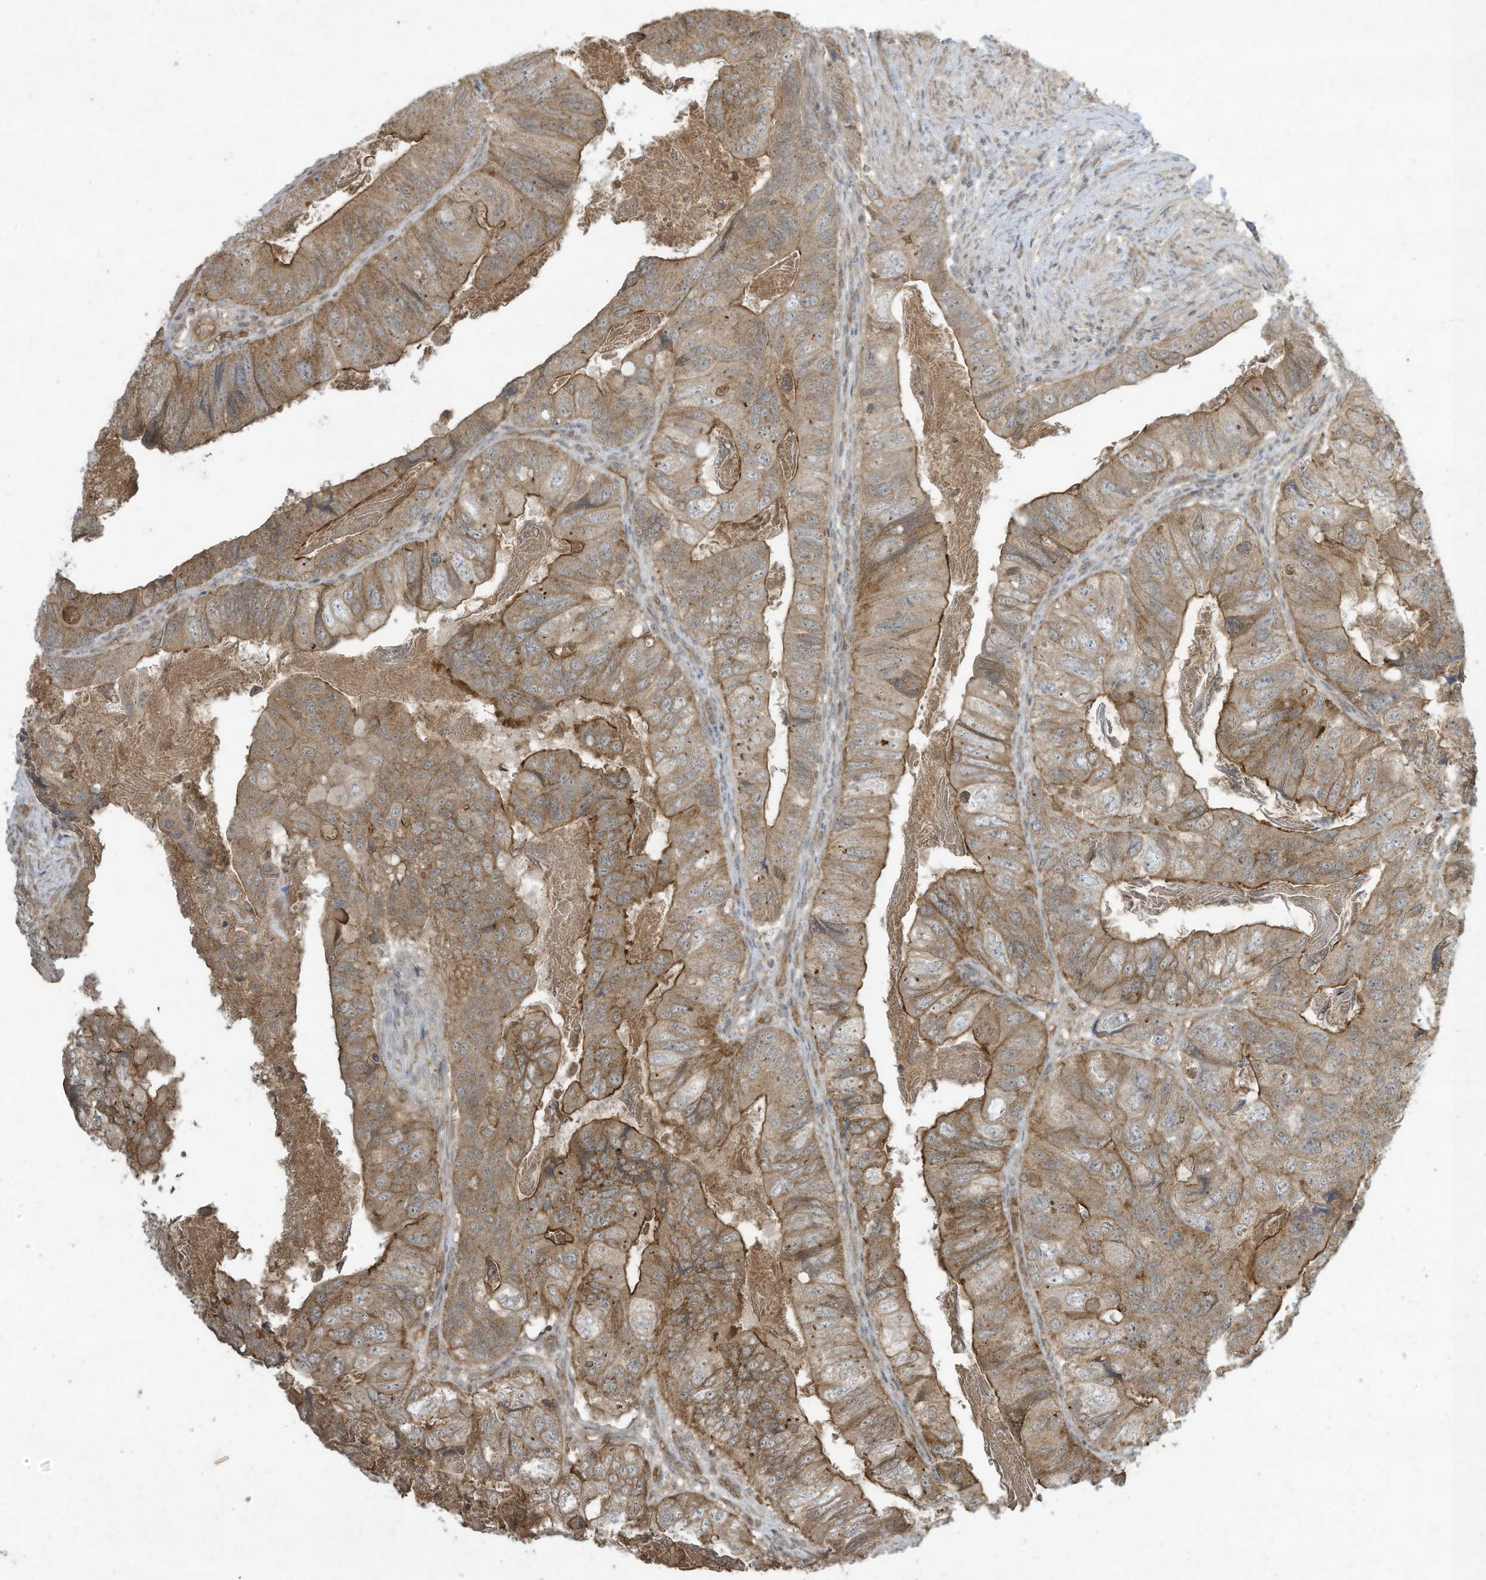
{"staining": {"intensity": "moderate", "quantity": ">75%", "location": "cytoplasmic/membranous"}, "tissue": "colorectal cancer", "cell_type": "Tumor cells", "image_type": "cancer", "snomed": [{"axis": "morphology", "description": "Adenocarcinoma, NOS"}, {"axis": "topography", "description": "Rectum"}], "caption": "About >75% of tumor cells in adenocarcinoma (colorectal) show moderate cytoplasmic/membranous protein positivity as visualized by brown immunohistochemical staining.", "gene": "MATN2", "patient": {"sex": "male", "age": 63}}